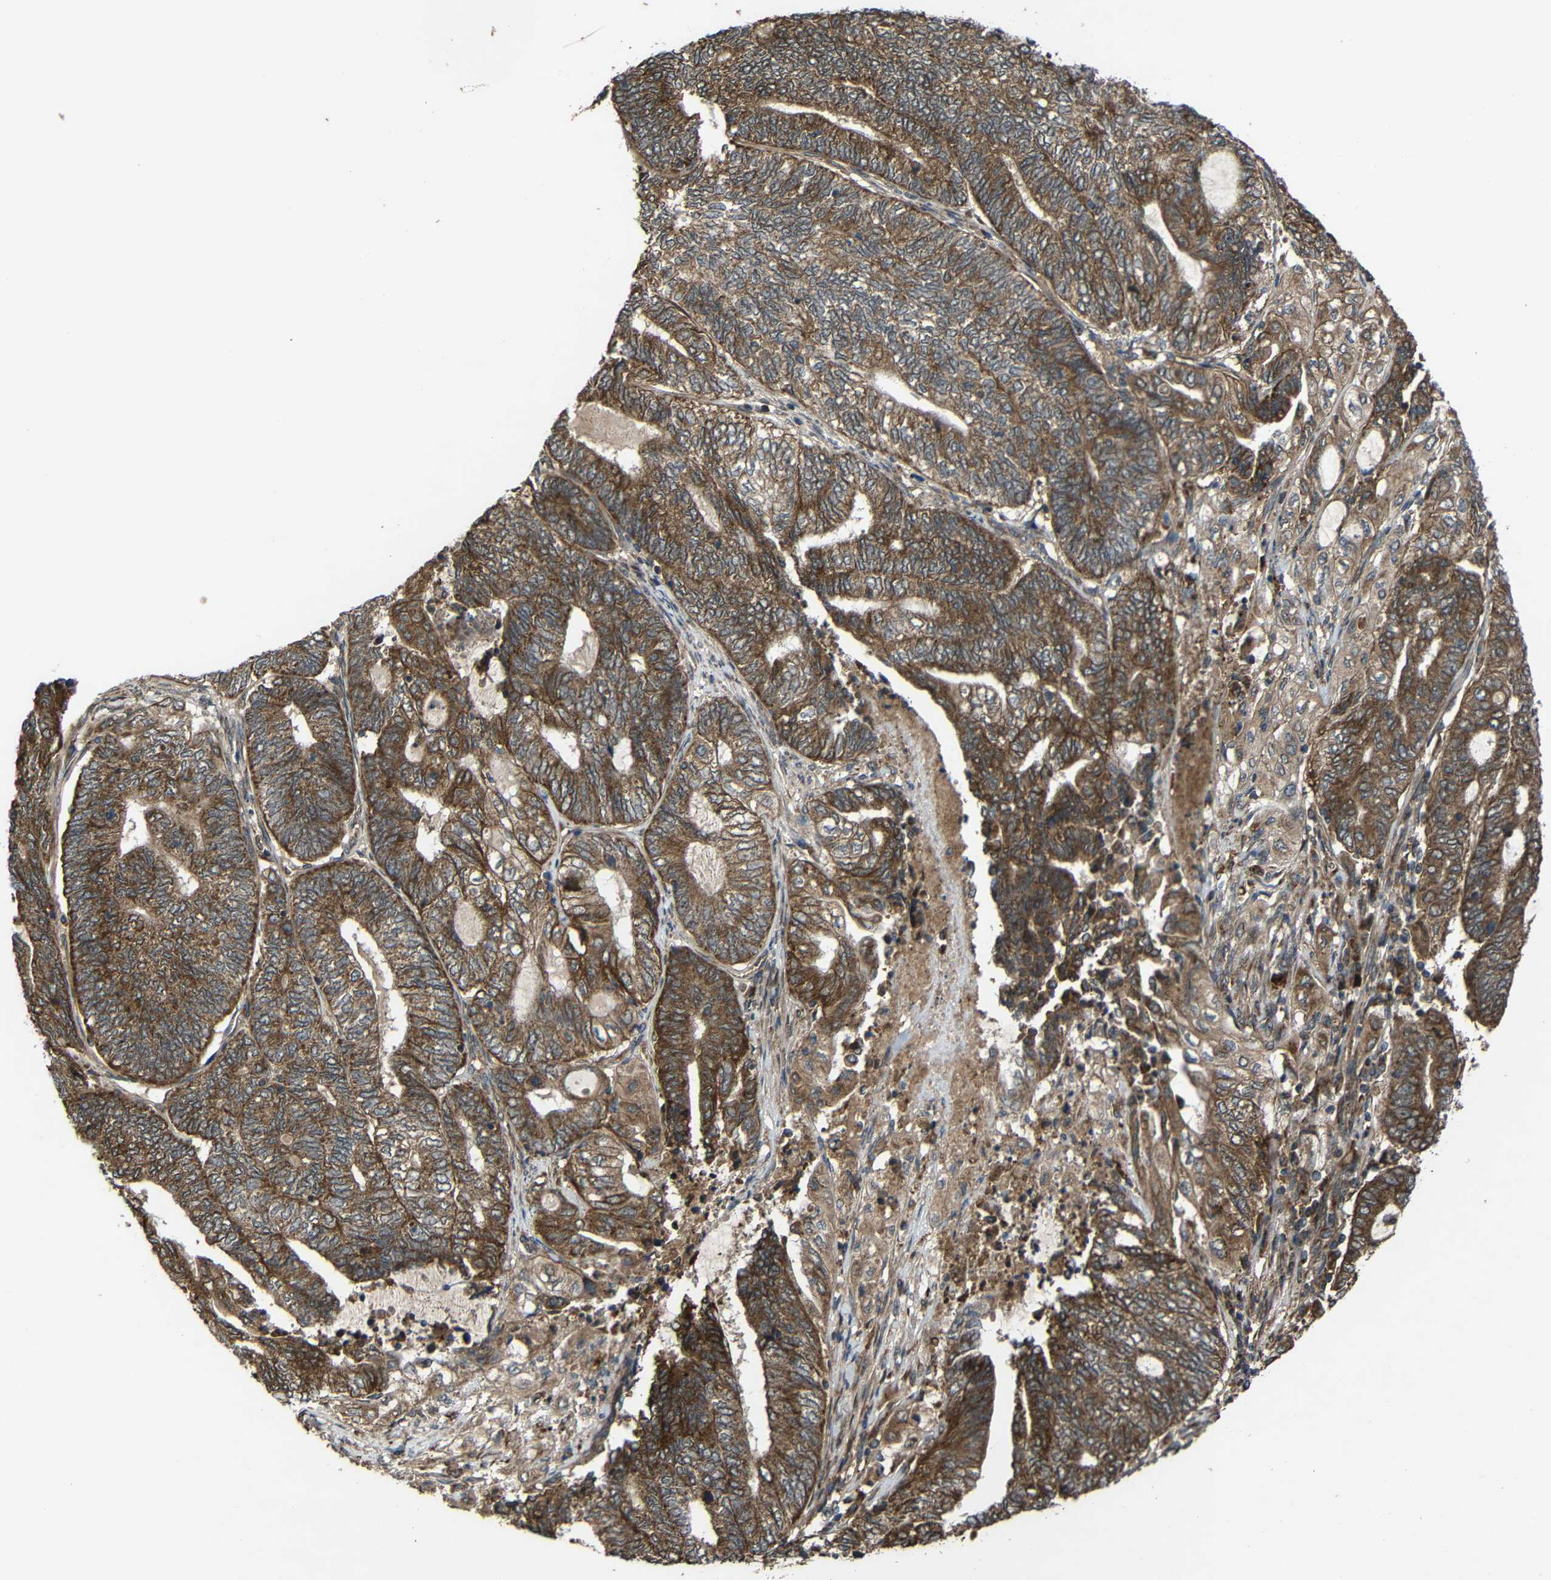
{"staining": {"intensity": "moderate", "quantity": ">75%", "location": "cytoplasmic/membranous"}, "tissue": "endometrial cancer", "cell_type": "Tumor cells", "image_type": "cancer", "snomed": [{"axis": "morphology", "description": "Adenocarcinoma, NOS"}, {"axis": "topography", "description": "Uterus"}, {"axis": "topography", "description": "Endometrium"}], "caption": "Immunohistochemical staining of endometrial adenocarcinoma shows medium levels of moderate cytoplasmic/membranous expression in about >75% of tumor cells. Ihc stains the protein of interest in brown and the nuclei are stained blue.", "gene": "C1GALT1", "patient": {"sex": "female", "age": 70}}